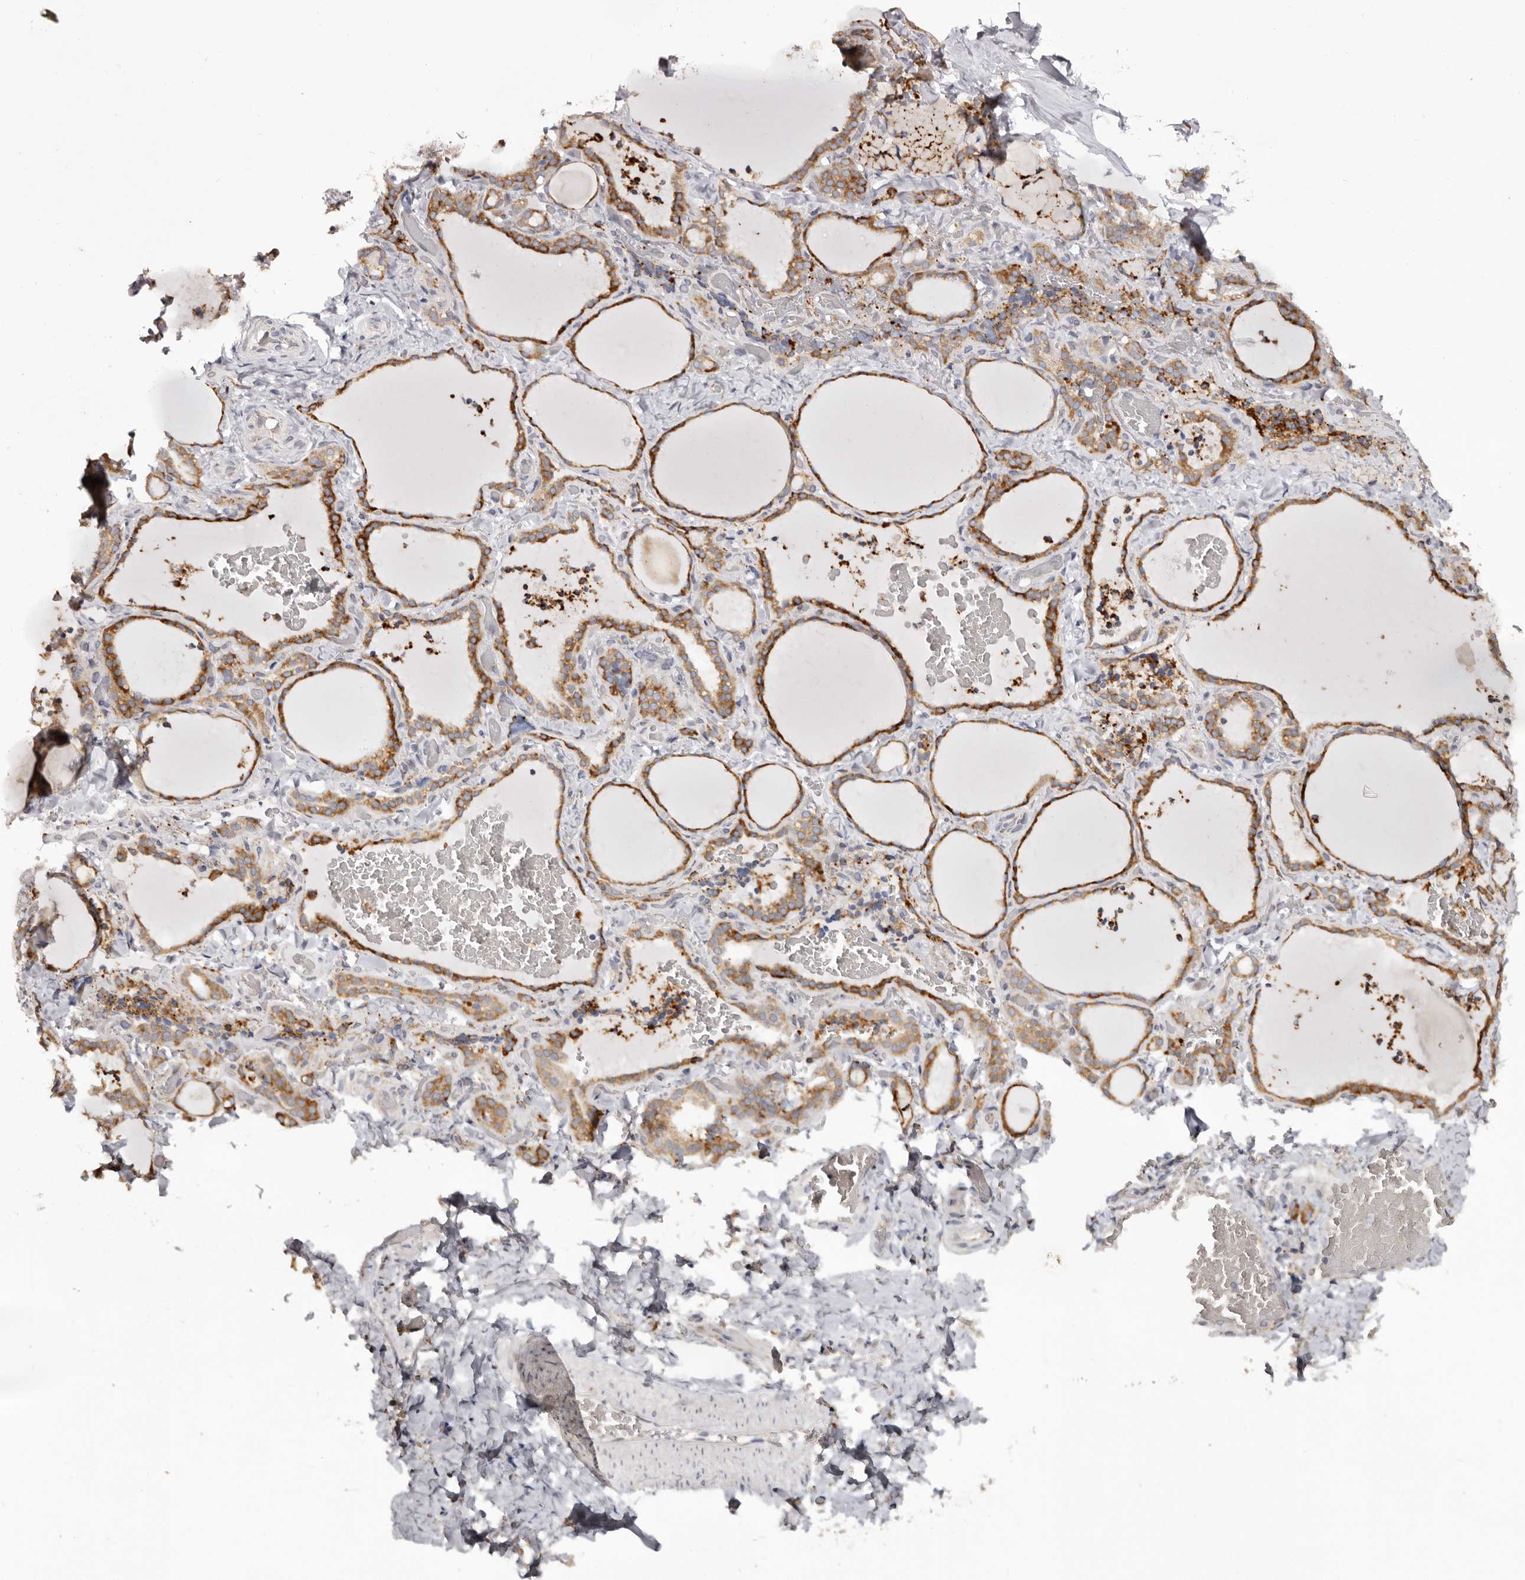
{"staining": {"intensity": "strong", "quantity": ">75%", "location": "cytoplasmic/membranous"}, "tissue": "thyroid gland", "cell_type": "Glandular cells", "image_type": "normal", "snomed": [{"axis": "morphology", "description": "Normal tissue, NOS"}, {"axis": "topography", "description": "Thyroid gland"}], "caption": "Normal thyroid gland exhibits strong cytoplasmic/membranous expression in approximately >75% of glandular cells, visualized by immunohistochemistry. Using DAB (3,3'-diaminobenzidine) (brown) and hematoxylin (blue) stains, captured at high magnification using brightfield microscopy.", "gene": "PIGX", "patient": {"sex": "female", "age": 22}}